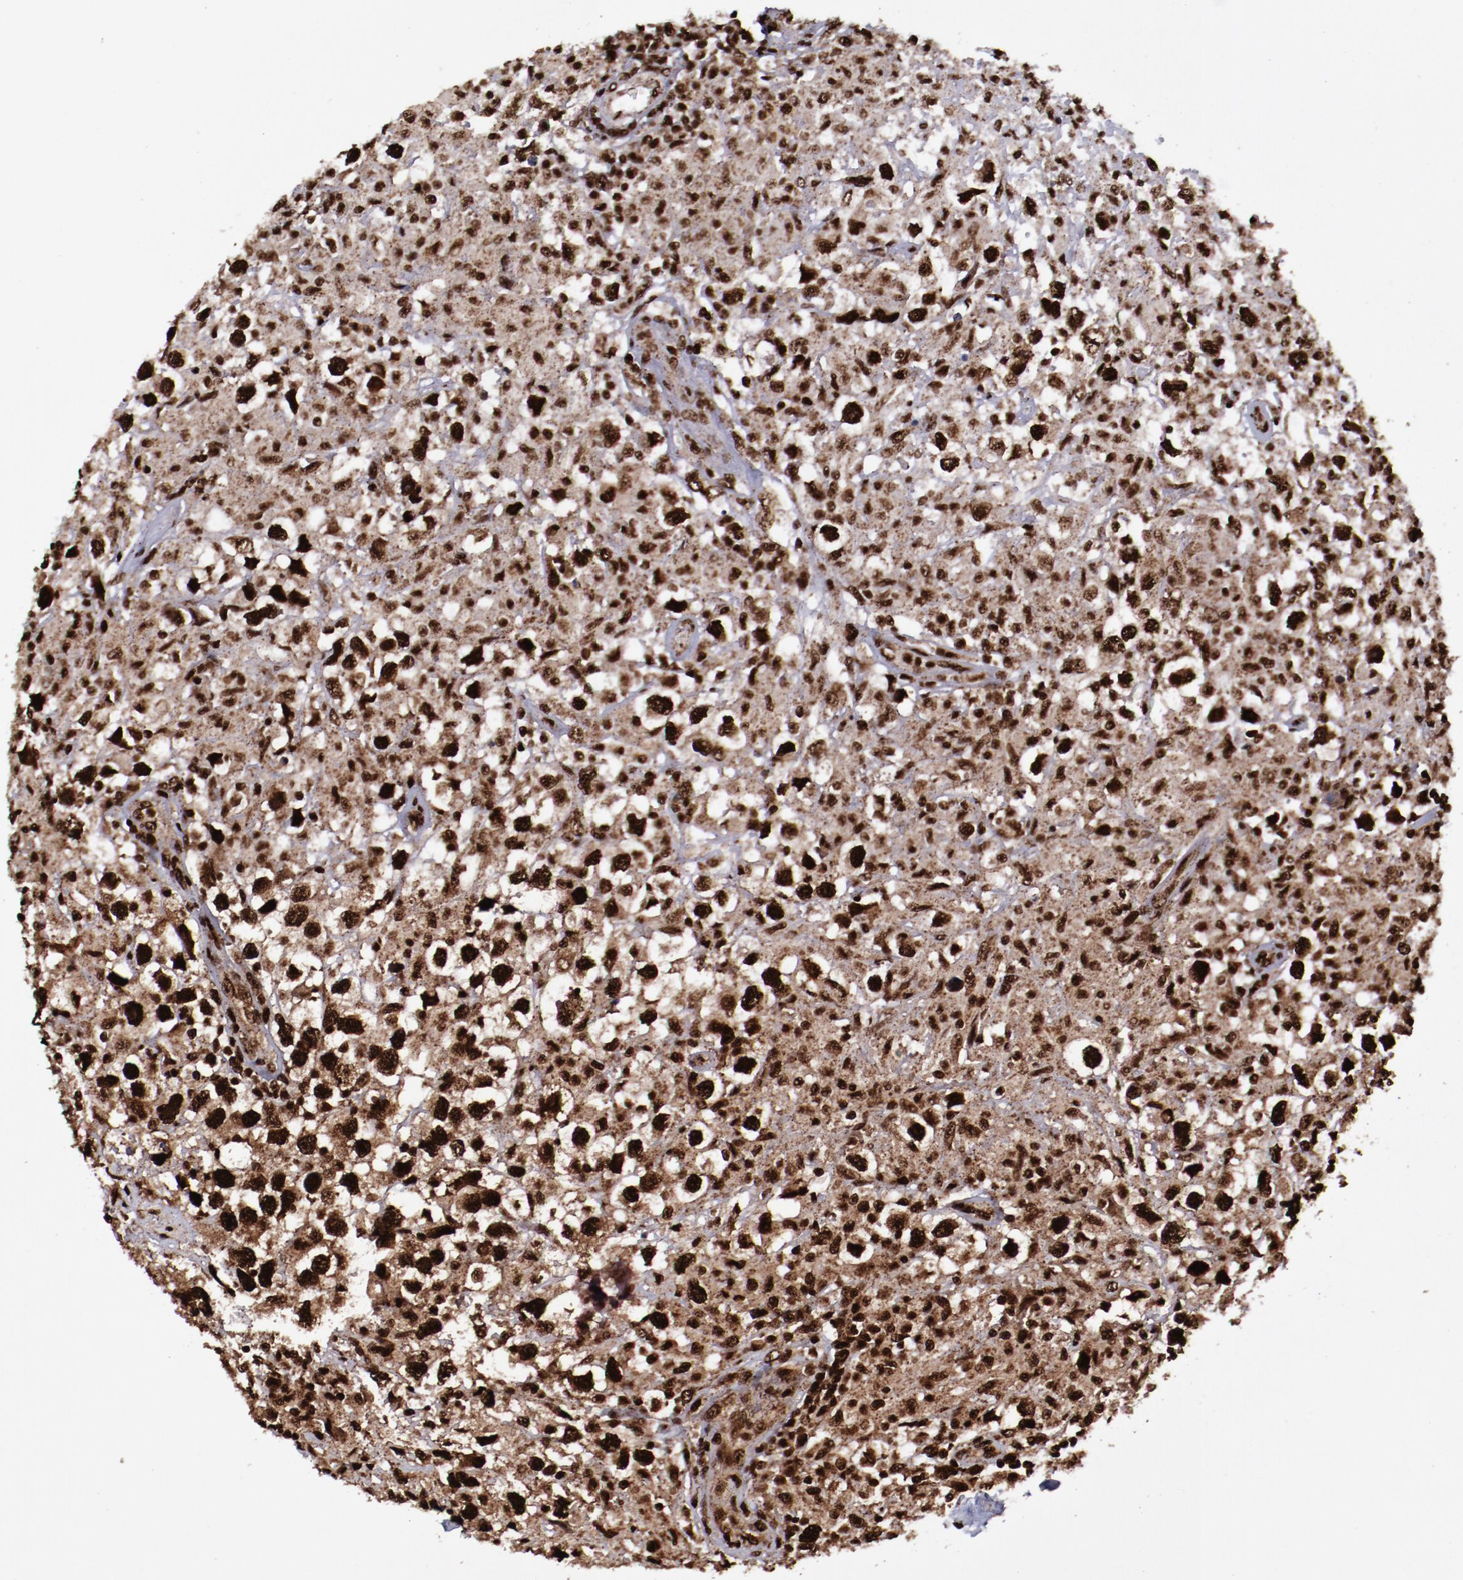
{"staining": {"intensity": "strong", "quantity": ">75%", "location": "cytoplasmic/membranous,nuclear"}, "tissue": "testis cancer", "cell_type": "Tumor cells", "image_type": "cancer", "snomed": [{"axis": "morphology", "description": "Seminoma, NOS"}, {"axis": "topography", "description": "Testis"}], "caption": "This is an image of immunohistochemistry (IHC) staining of testis cancer, which shows strong staining in the cytoplasmic/membranous and nuclear of tumor cells.", "gene": "SNW1", "patient": {"sex": "male", "age": 34}}